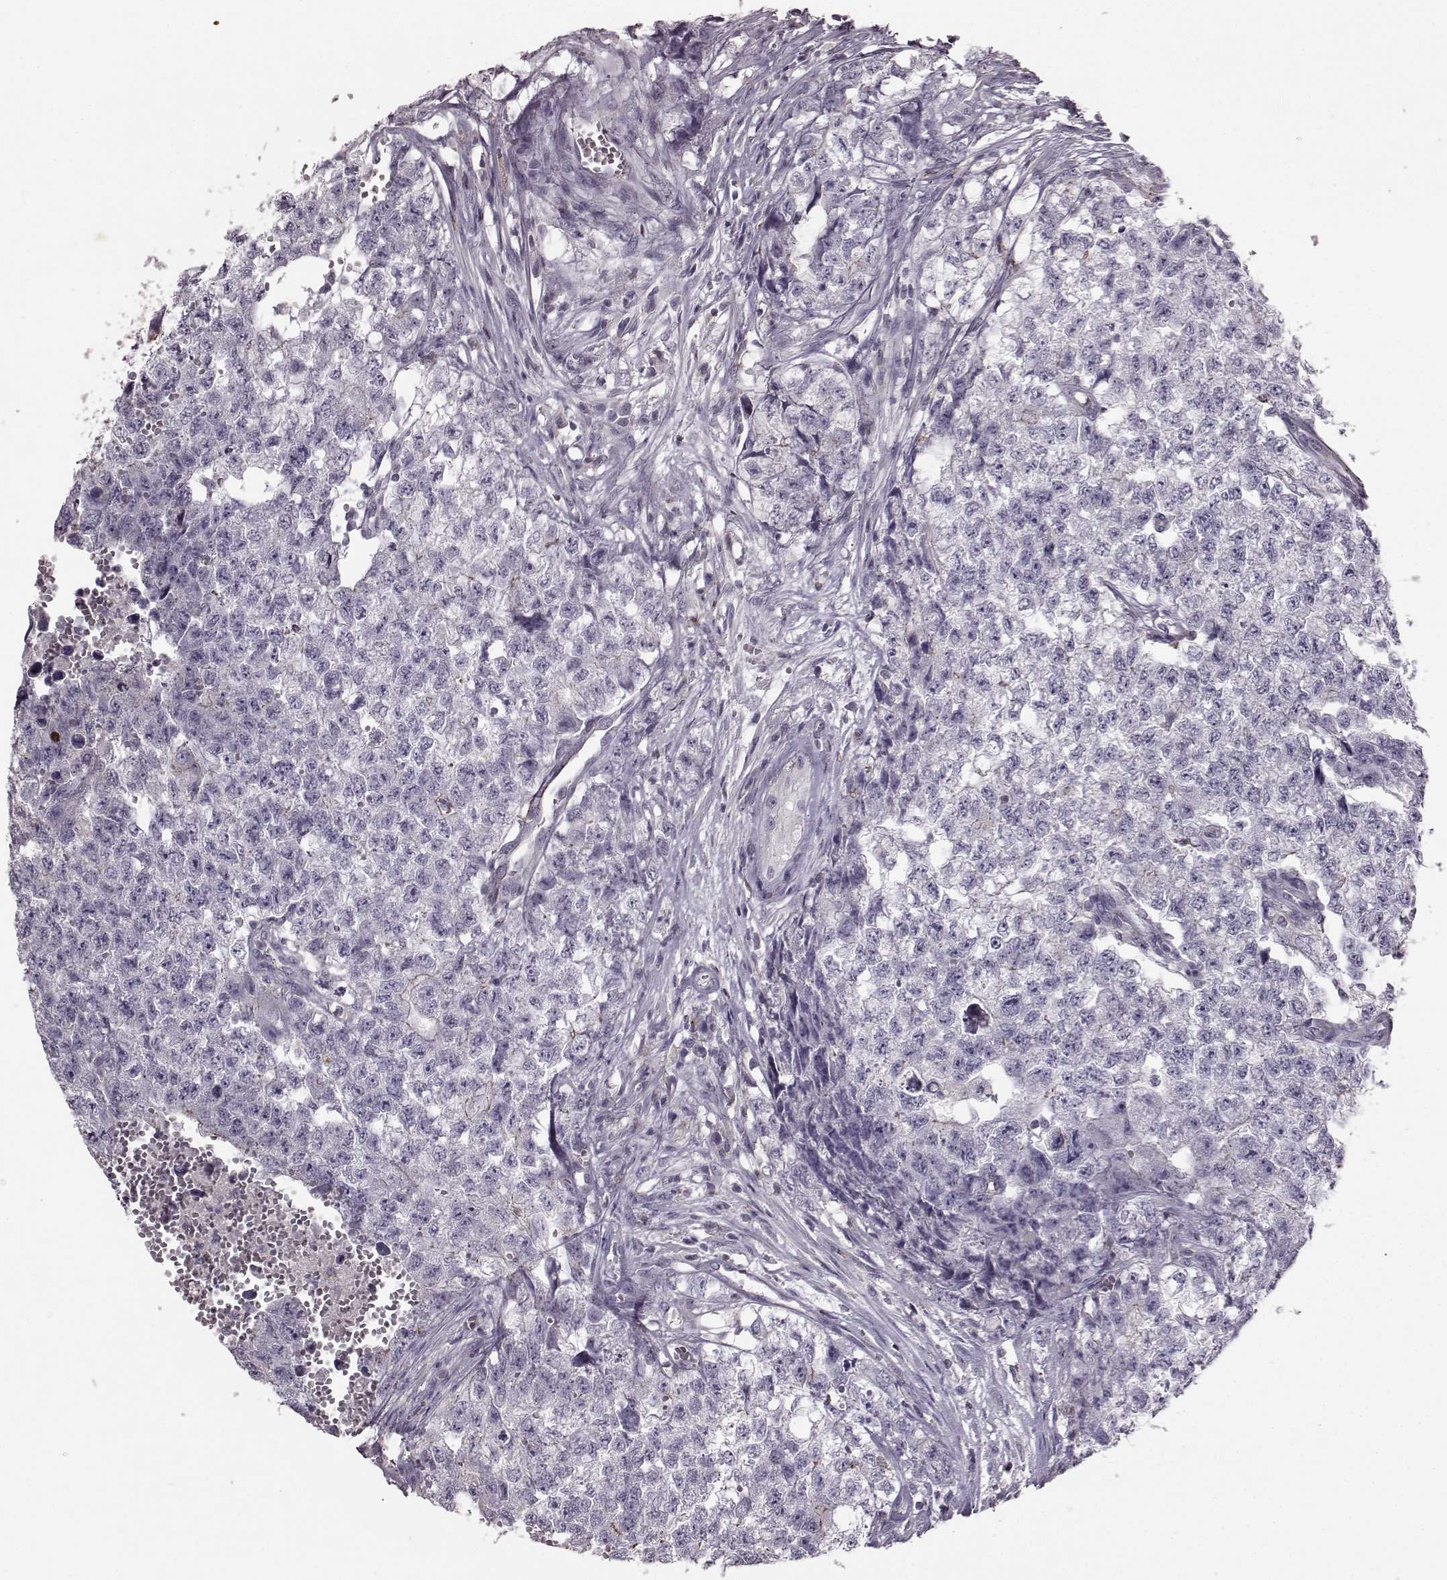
{"staining": {"intensity": "negative", "quantity": "none", "location": "none"}, "tissue": "testis cancer", "cell_type": "Tumor cells", "image_type": "cancer", "snomed": [{"axis": "morphology", "description": "Seminoma, NOS"}, {"axis": "morphology", "description": "Carcinoma, Embryonal, NOS"}, {"axis": "topography", "description": "Testis"}], "caption": "The micrograph demonstrates no staining of tumor cells in embryonal carcinoma (testis).", "gene": "PDCD1", "patient": {"sex": "male", "age": 22}}